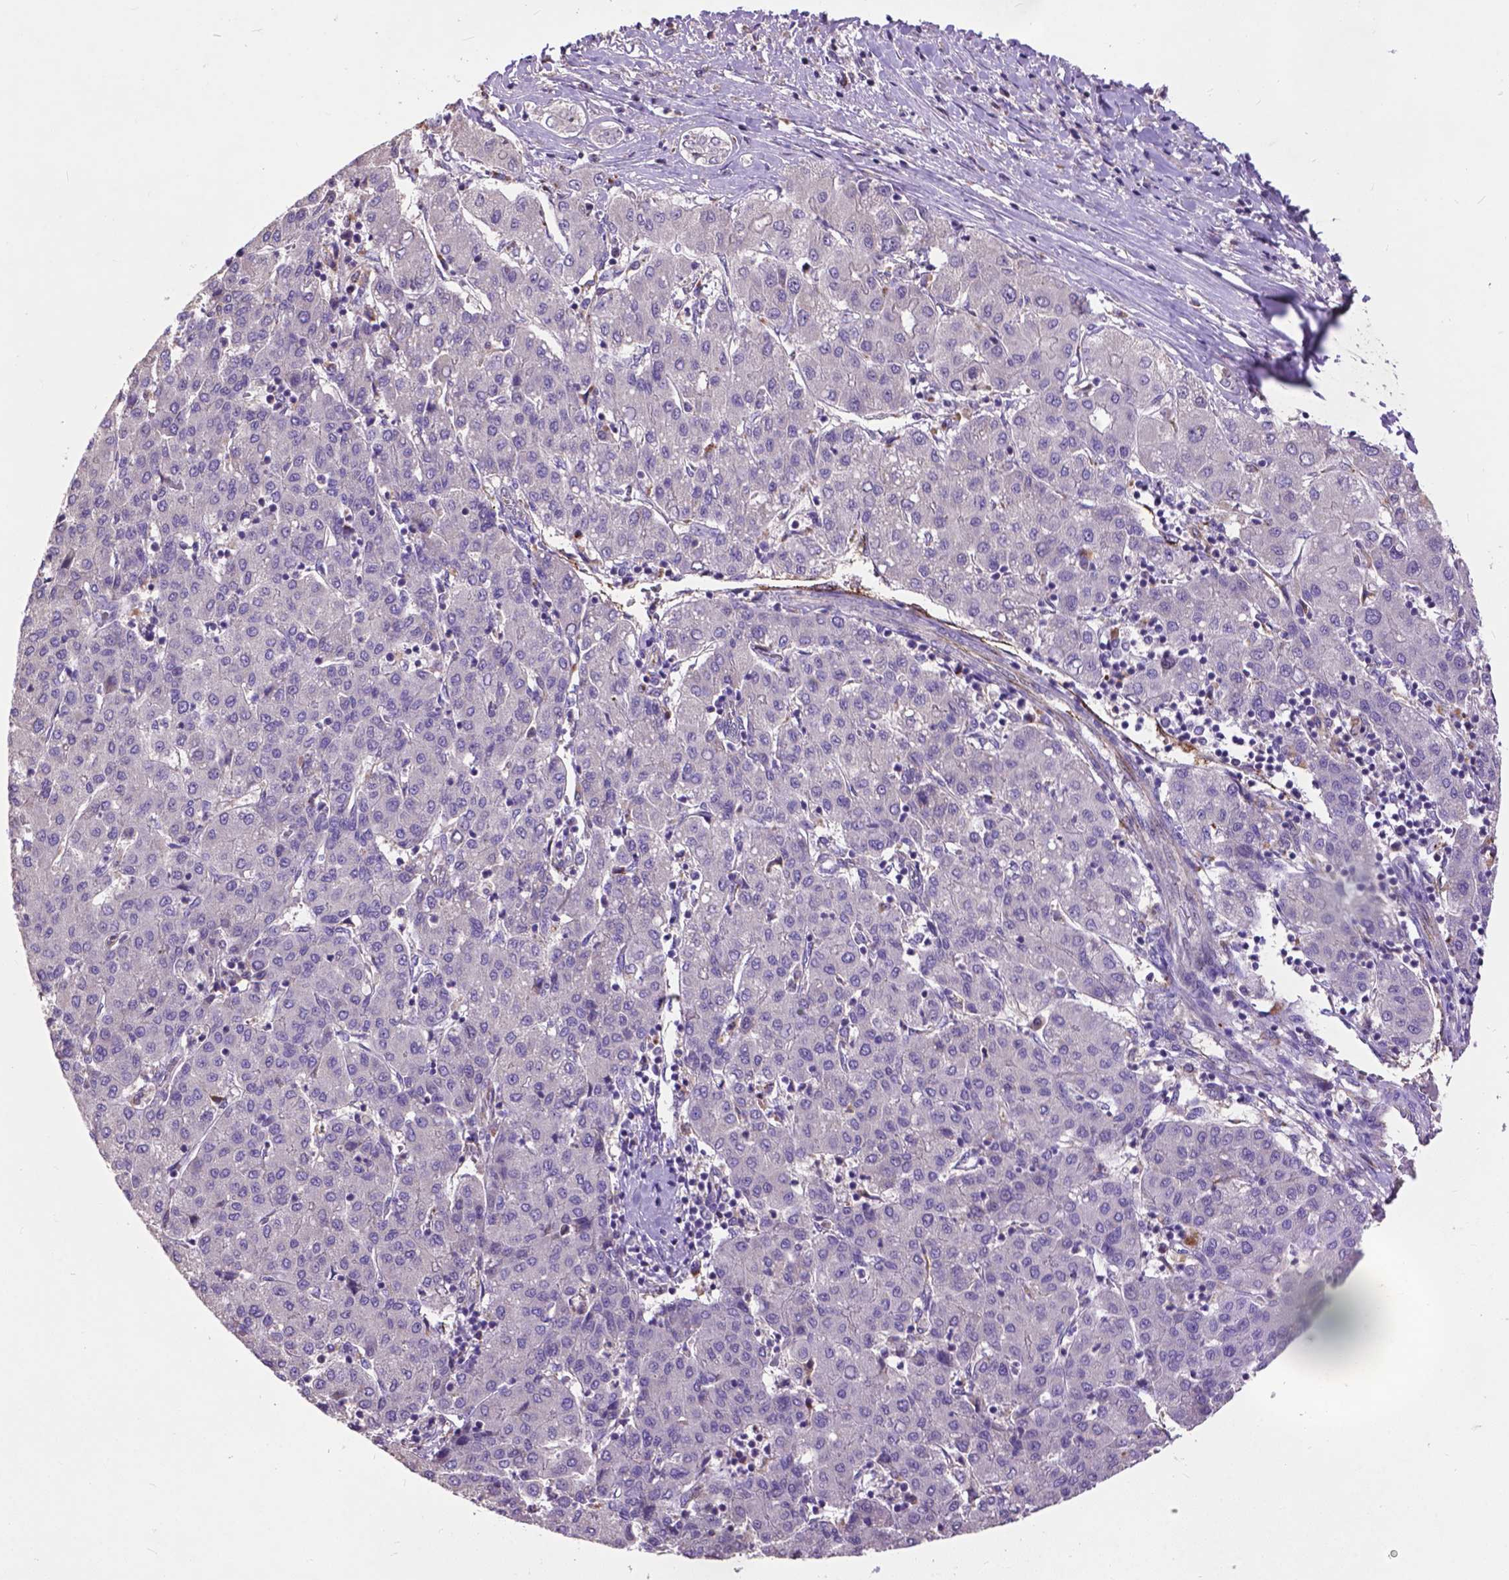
{"staining": {"intensity": "negative", "quantity": "none", "location": "none"}, "tissue": "liver cancer", "cell_type": "Tumor cells", "image_type": "cancer", "snomed": [{"axis": "morphology", "description": "Carcinoma, Hepatocellular, NOS"}, {"axis": "topography", "description": "Liver"}], "caption": "An immunohistochemistry photomicrograph of liver hepatocellular carcinoma is shown. There is no staining in tumor cells of liver hepatocellular carcinoma. (Brightfield microscopy of DAB immunohistochemistry at high magnification).", "gene": "ZNF337", "patient": {"sex": "male", "age": 65}}